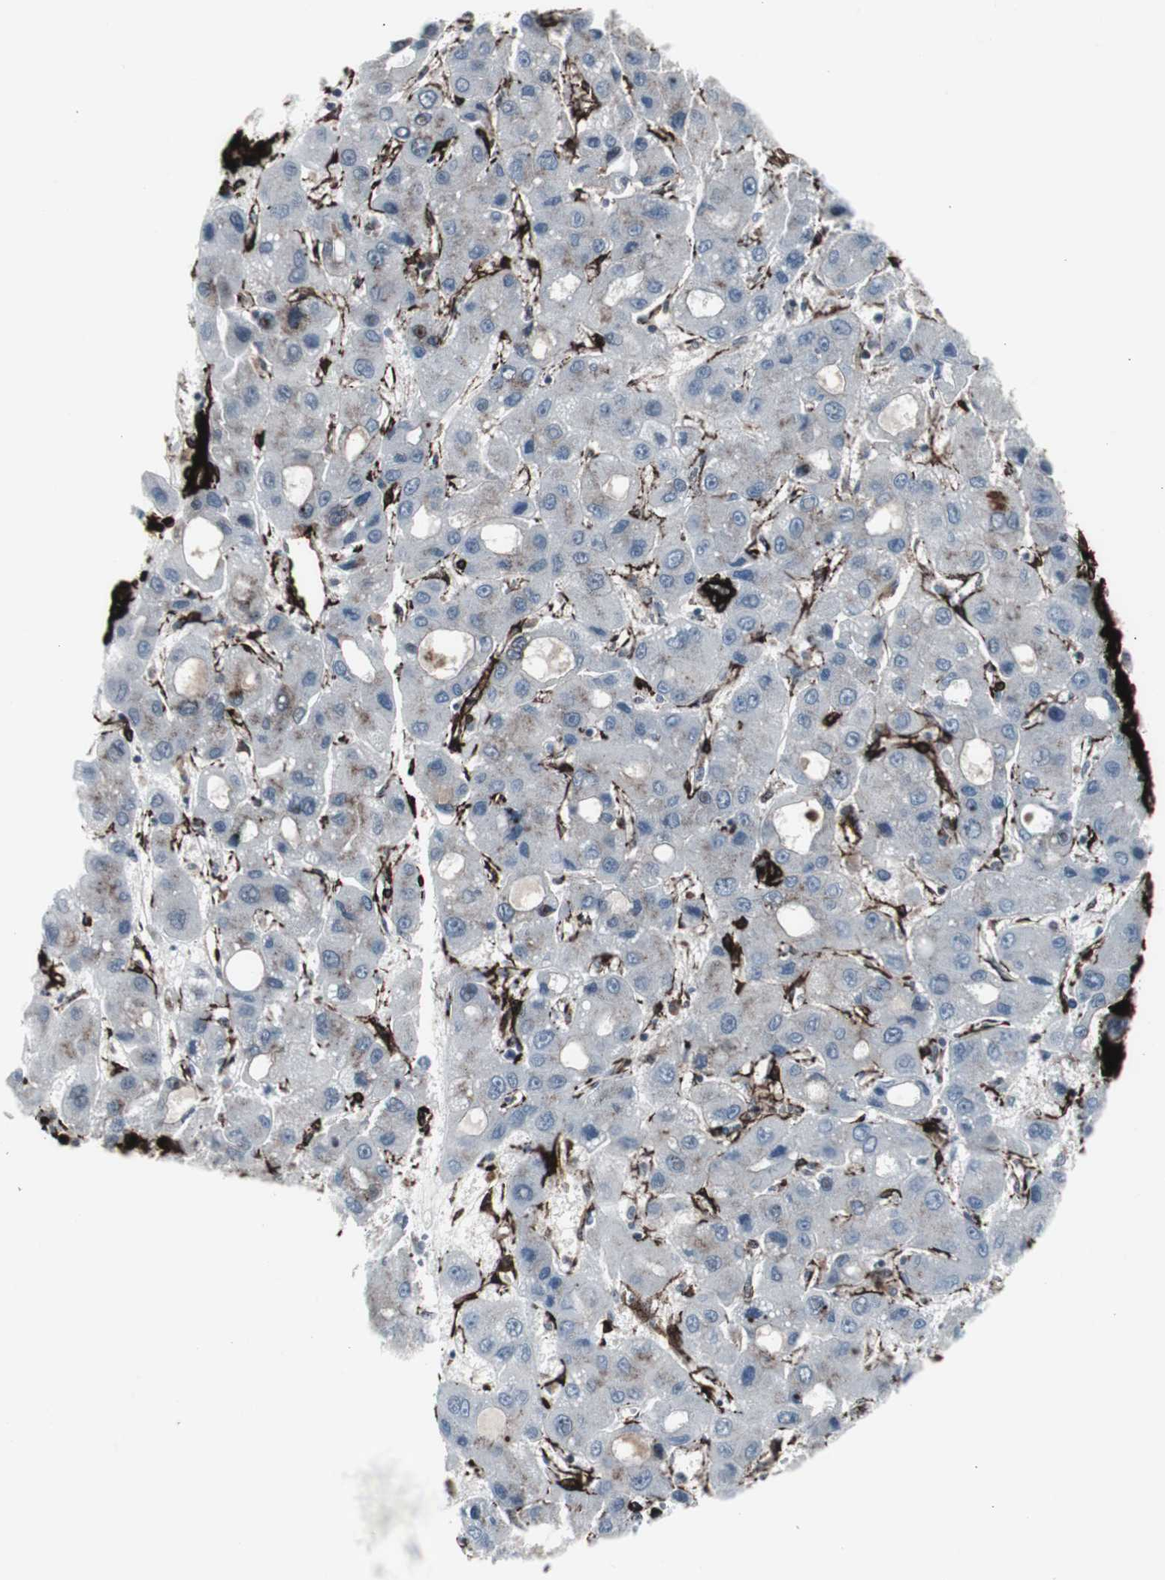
{"staining": {"intensity": "negative", "quantity": "none", "location": "none"}, "tissue": "liver cancer", "cell_type": "Tumor cells", "image_type": "cancer", "snomed": [{"axis": "morphology", "description": "Carcinoma, Hepatocellular, NOS"}, {"axis": "topography", "description": "Liver"}], "caption": "Immunohistochemistry histopathology image of liver cancer (hepatocellular carcinoma) stained for a protein (brown), which shows no staining in tumor cells.", "gene": "PDGFA", "patient": {"sex": "male", "age": 55}}